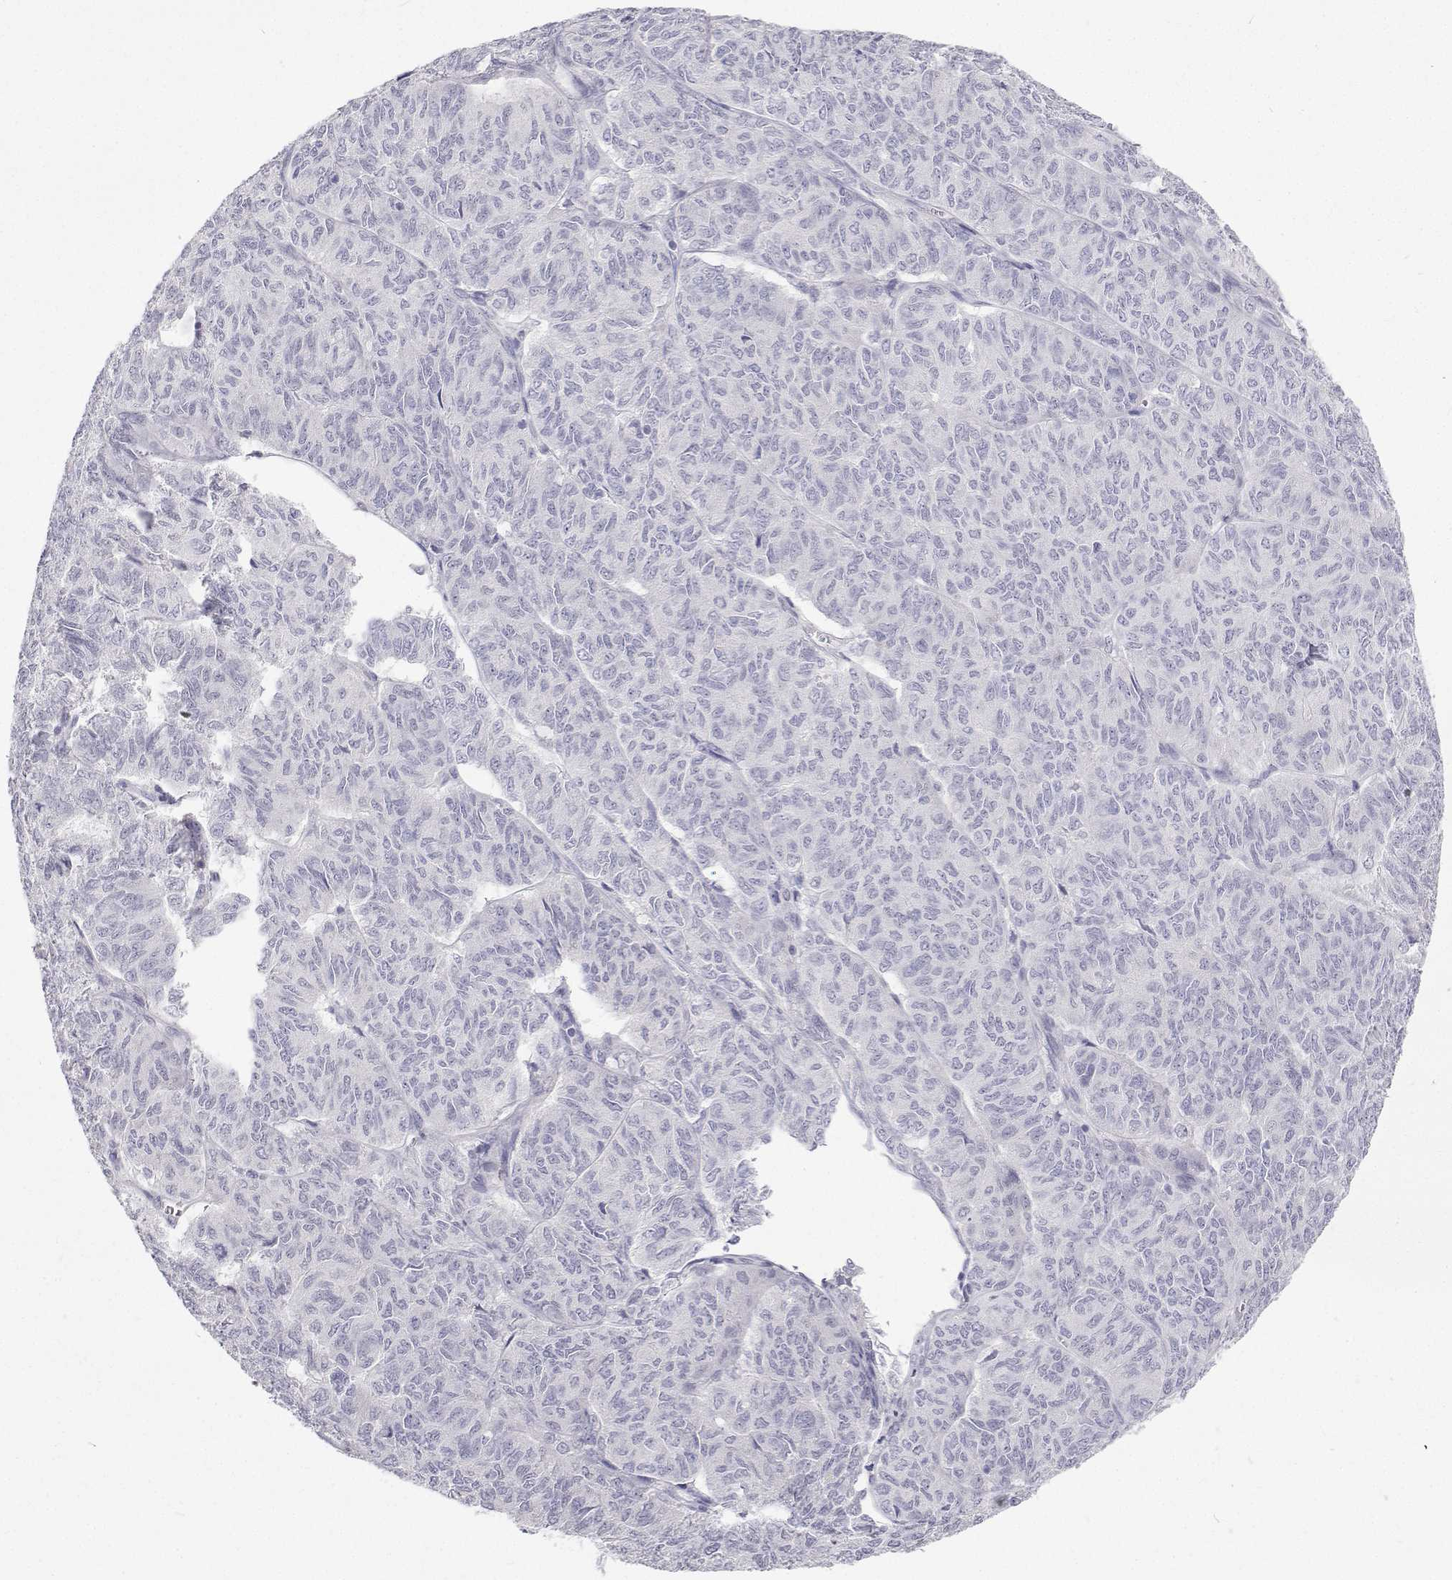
{"staining": {"intensity": "negative", "quantity": "none", "location": "none"}, "tissue": "ovarian cancer", "cell_type": "Tumor cells", "image_type": "cancer", "snomed": [{"axis": "morphology", "description": "Carcinoma, endometroid"}, {"axis": "topography", "description": "Ovary"}], "caption": "Human ovarian cancer stained for a protein using immunohistochemistry (IHC) exhibits no staining in tumor cells.", "gene": "TTN", "patient": {"sex": "female", "age": 80}}